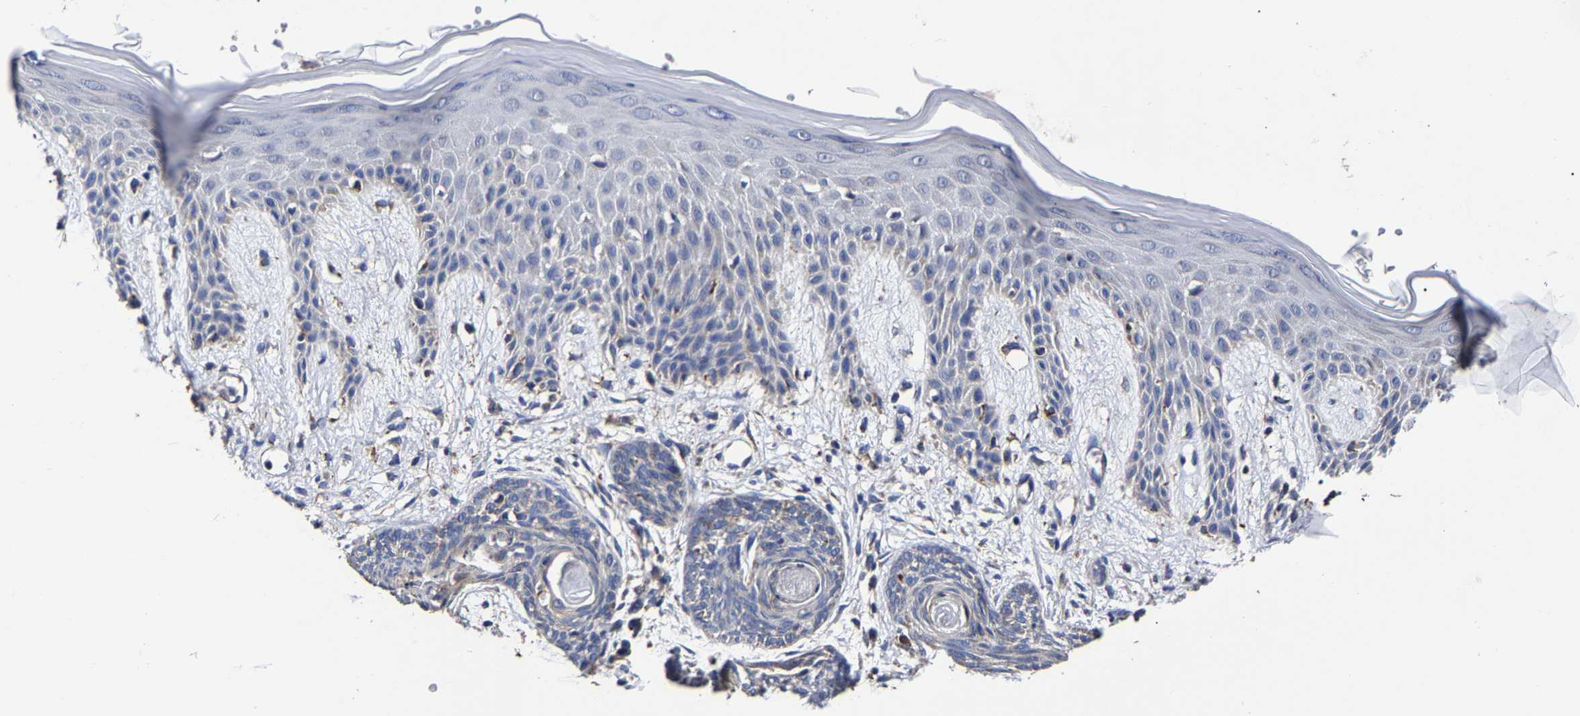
{"staining": {"intensity": "negative", "quantity": "none", "location": "none"}, "tissue": "skin cancer", "cell_type": "Tumor cells", "image_type": "cancer", "snomed": [{"axis": "morphology", "description": "Basal cell carcinoma"}, {"axis": "topography", "description": "Skin"}], "caption": "Micrograph shows no significant protein positivity in tumor cells of skin cancer (basal cell carcinoma).", "gene": "AASS", "patient": {"sex": "female", "age": 59}}